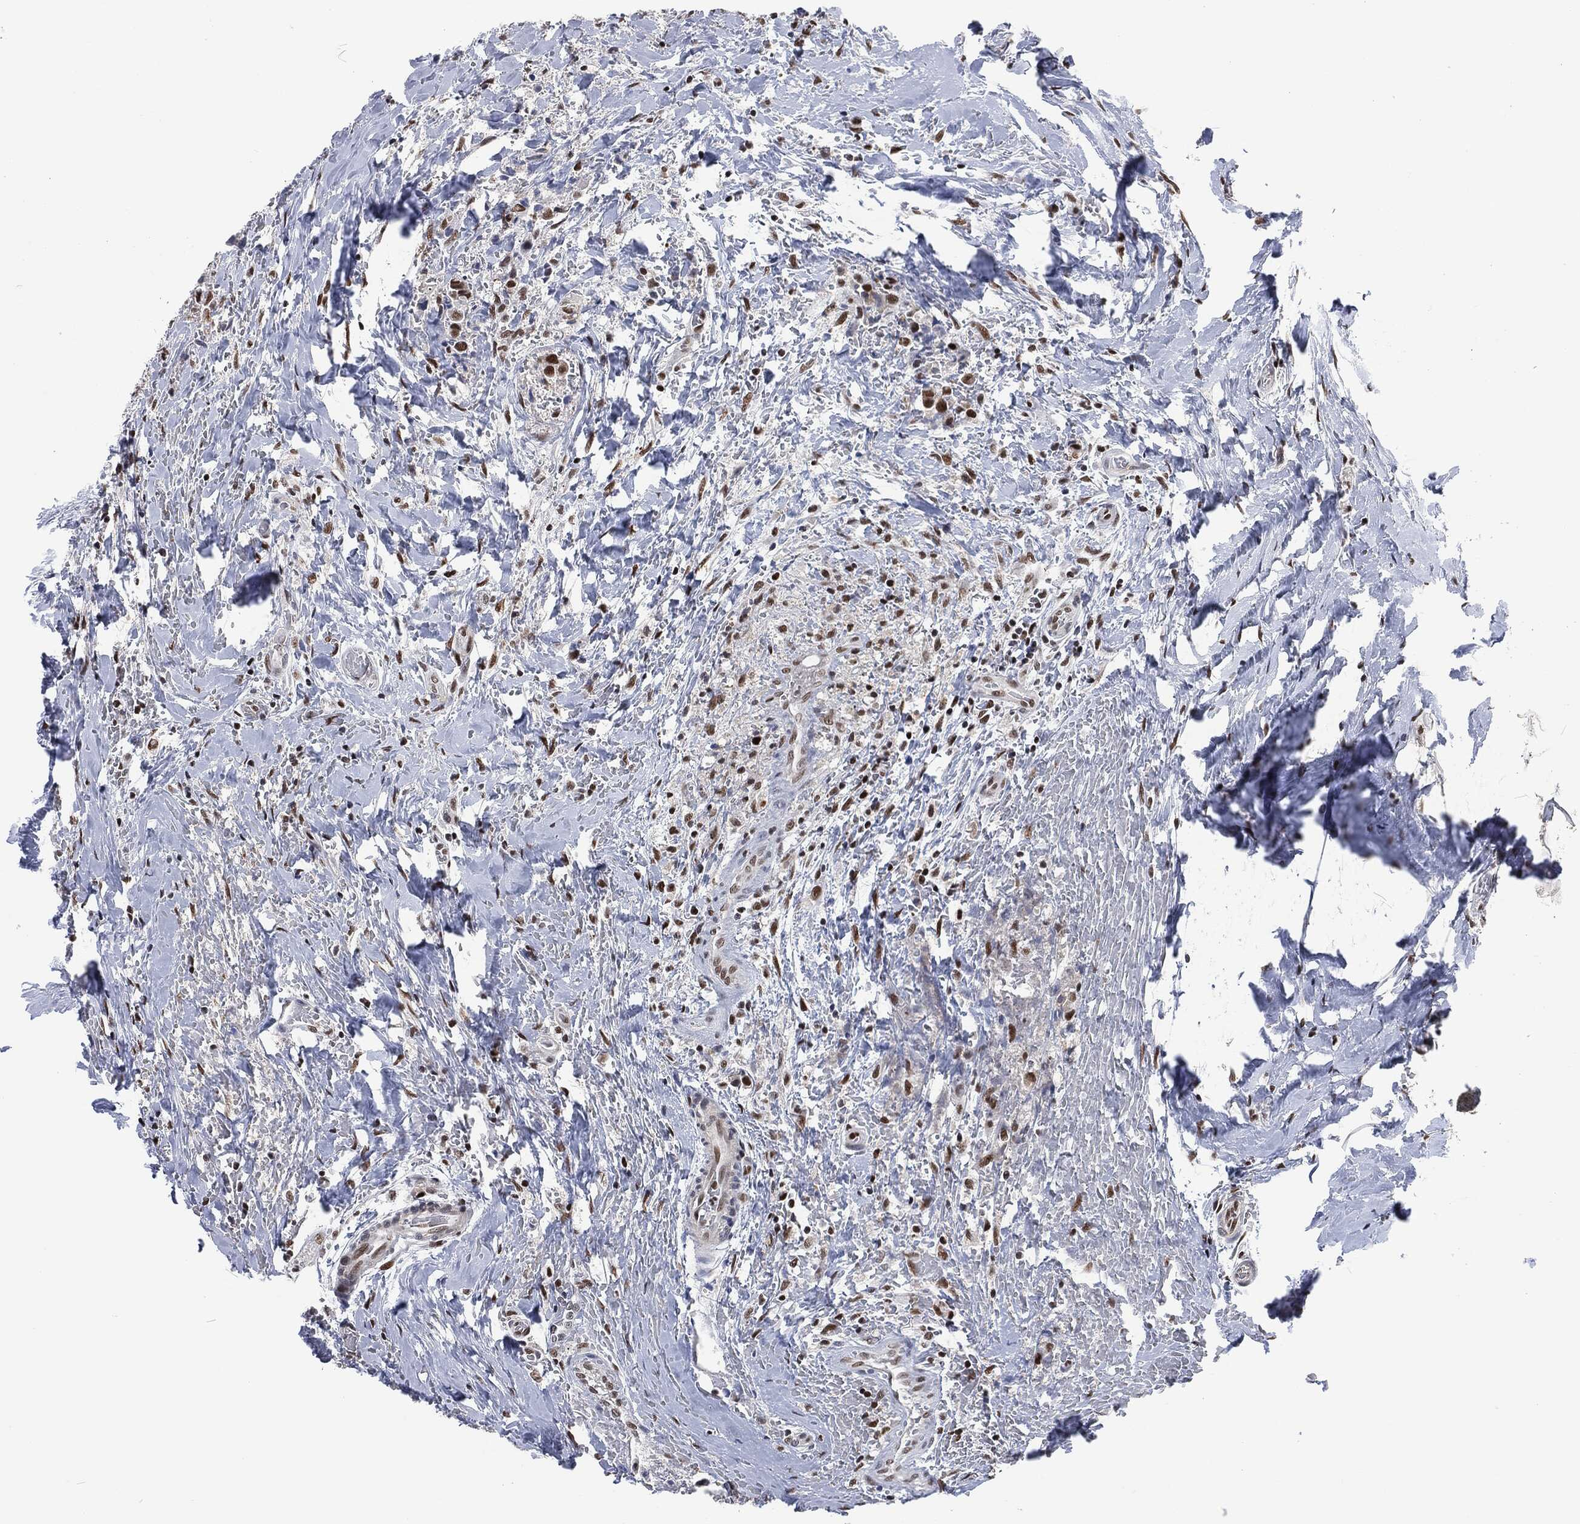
{"staining": {"intensity": "strong", "quantity": "25%-75%", "location": "nuclear"}, "tissue": "thyroid cancer", "cell_type": "Tumor cells", "image_type": "cancer", "snomed": [{"axis": "morphology", "description": "Papillary adenocarcinoma, NOS"}, {"axis": "topography", "description": "Thyroid gland"}], "caption": "Protein staining of thyroid cancer tissue demonstrates strong nuclear staining in about 25%-75% of tumor cells.", "gene": "DCPS", "patient": {"sex": "male", "age": 61}}